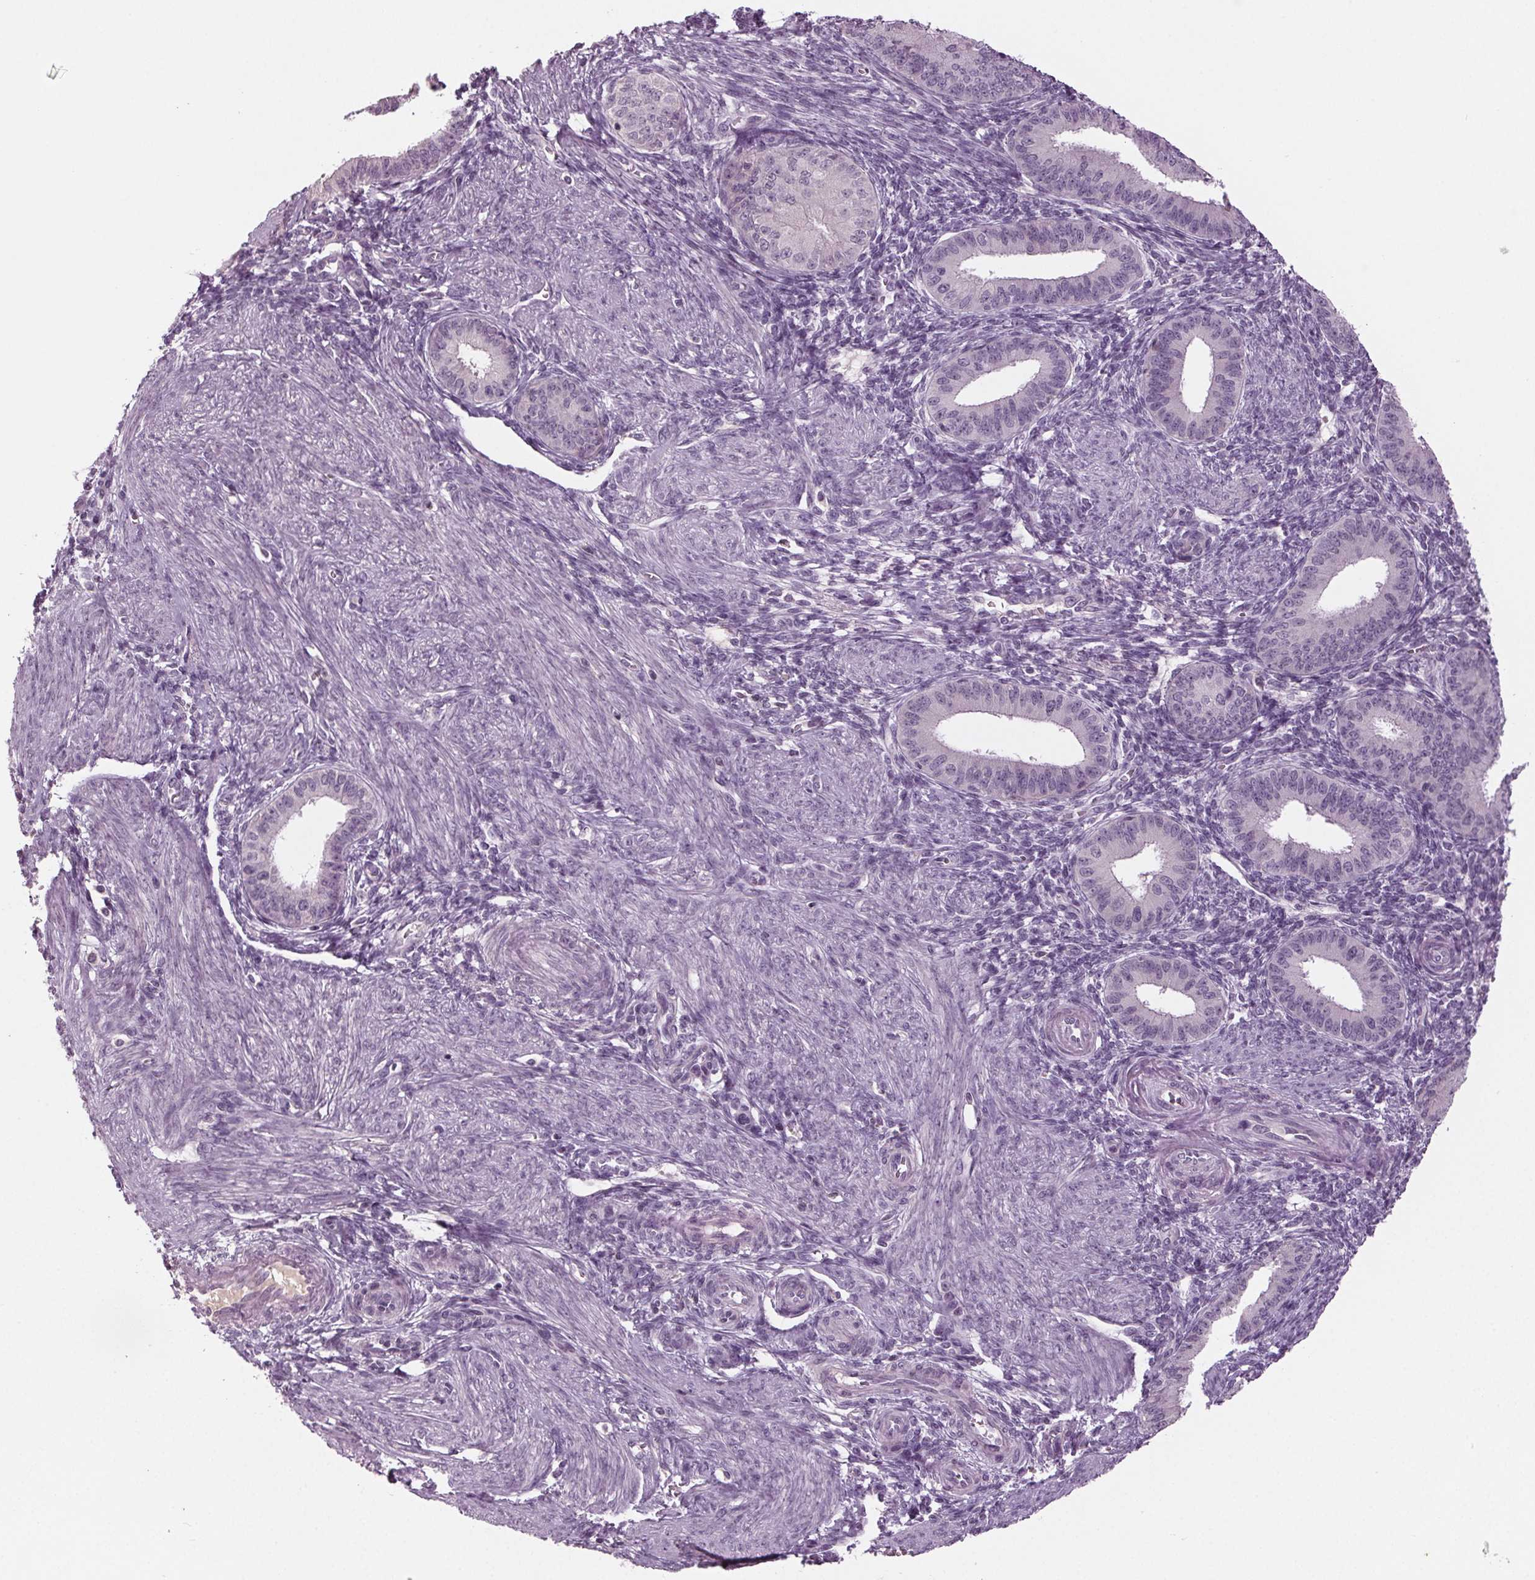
{"staining": {"intensity": "negative", "quantity": "none", "location": "none"}, "tissue": "endometrium", "cell_type": "Cells in endometrial stroma", "image_type": "normal", "snomed": [{"axis": "morphology", "description": "Normal tissue, NOS"}, {"axis": "topography", "description": "Endometrium"}], "caption": "Image shows no significant protein positivity in cells in endometrial stroma of normal endometrium. Nuclei are stained in blue.", "gene": "BHLHE22", "patient": {"sex": "female", "age": 39}}